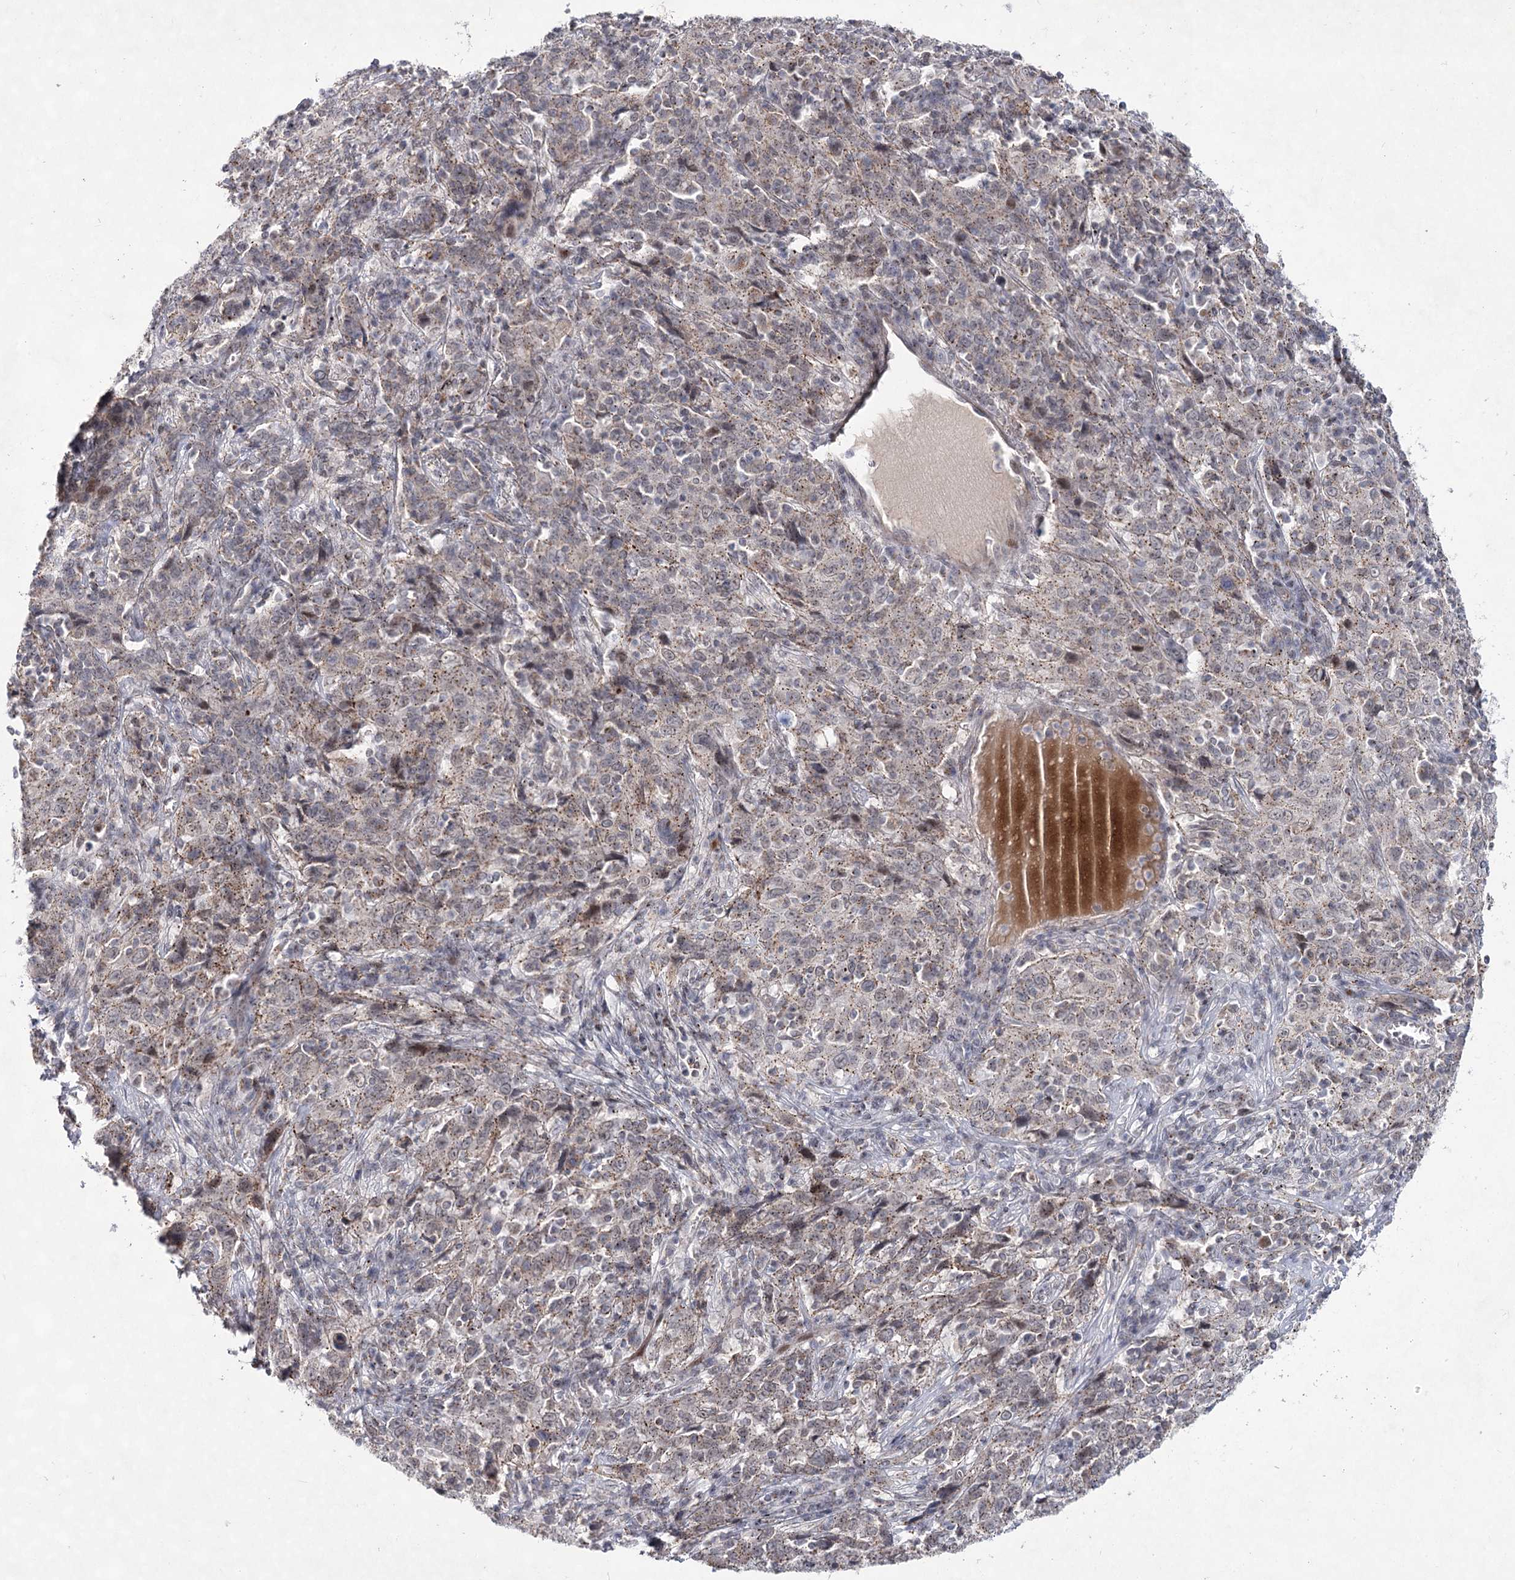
{"staining": {"intensity": "moderate", "quantity": ">75%", "location": "cytoplasmic/membranous"}, "tissue": "cervical cancer", "cell_type": "Tumor cells", "image_type": "cancer", "snomed": [{"axis": "morphology", "description": "Squamous cell carcinoma, NOS"}, {"axis": "topography", "description": "Cervix"}], "caption": "Cervical cancer (squamous cell carcinoma) was stained to show a protein in brown. There is medium levels of moderate cytoplasmic/membranous positivity in approximately >75% of tumor cells. (DAB (3,3'-diaminobenzidine) IHC with brightfield microscopy, high magnification).", "gene": "ATL2", "patient": {"sex": "female", "age": 46}}